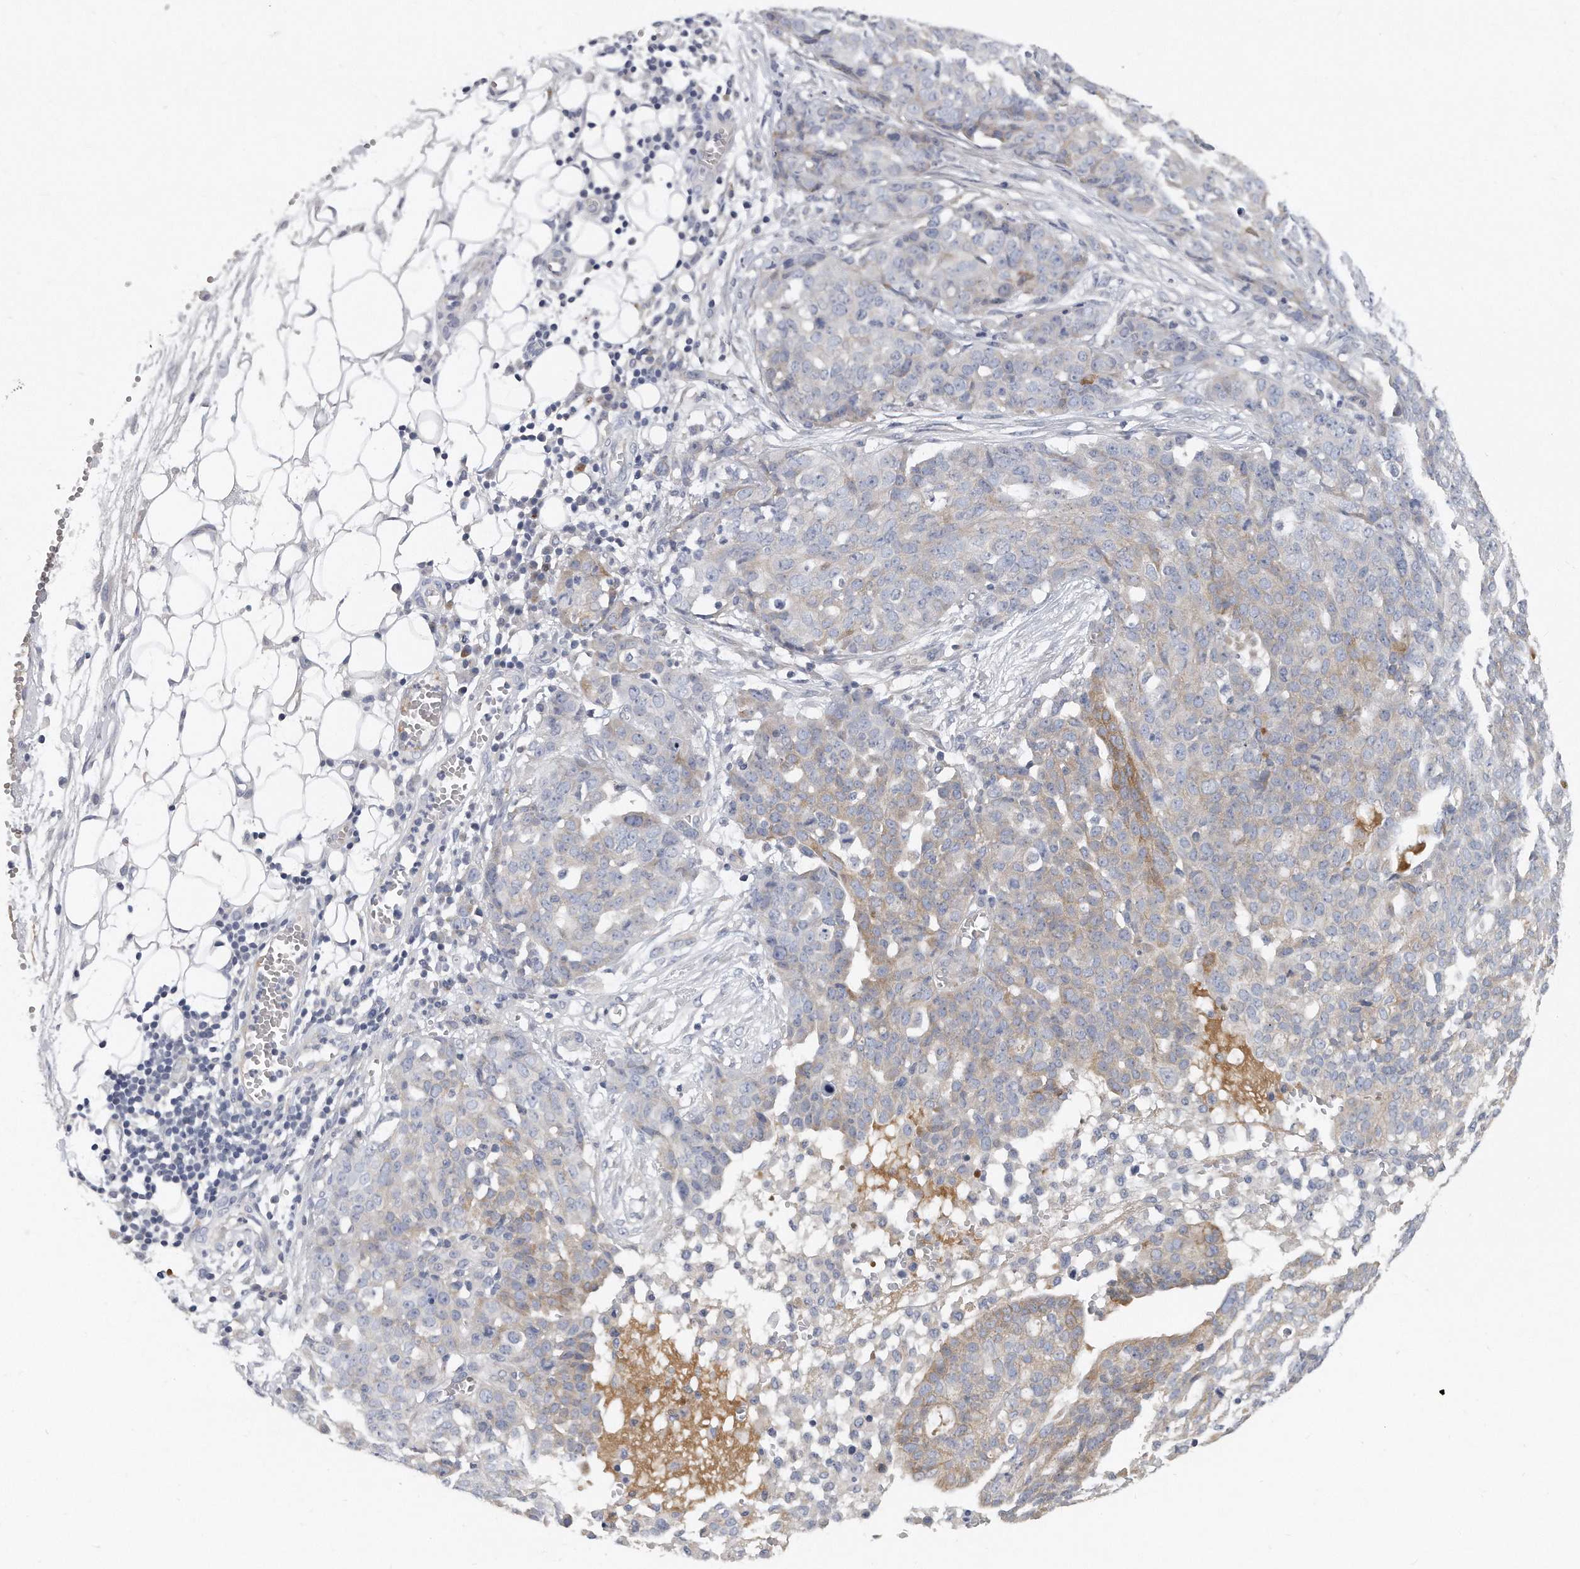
{"staining": {"intensity": "weak", "quantity": "<25%", "location": "cytoplasmic/membranous"}, "tissue": "ovarian cancer", "cell_type": "Tumor cells", "image_type": "cancer", "snomed": [{"axis": "morphology", "description": "Cystadenocarcinoma, serous, NOS"}, {"axis": "topography", "description": "Soft tissue"}, {"axis": "topography", "description": "Ovary"}], "caption": "IHC photomicrograph of human ovarian serous cystadenocarcinoma stained for a protein (brown), which shows no staining in tumor cells. (DAB (3,3'-diaminobenzidine) immunohistochemistry, high magnification).", "gene": "PLEKHA6", "patient": {"sex": "female", "age": 57}}